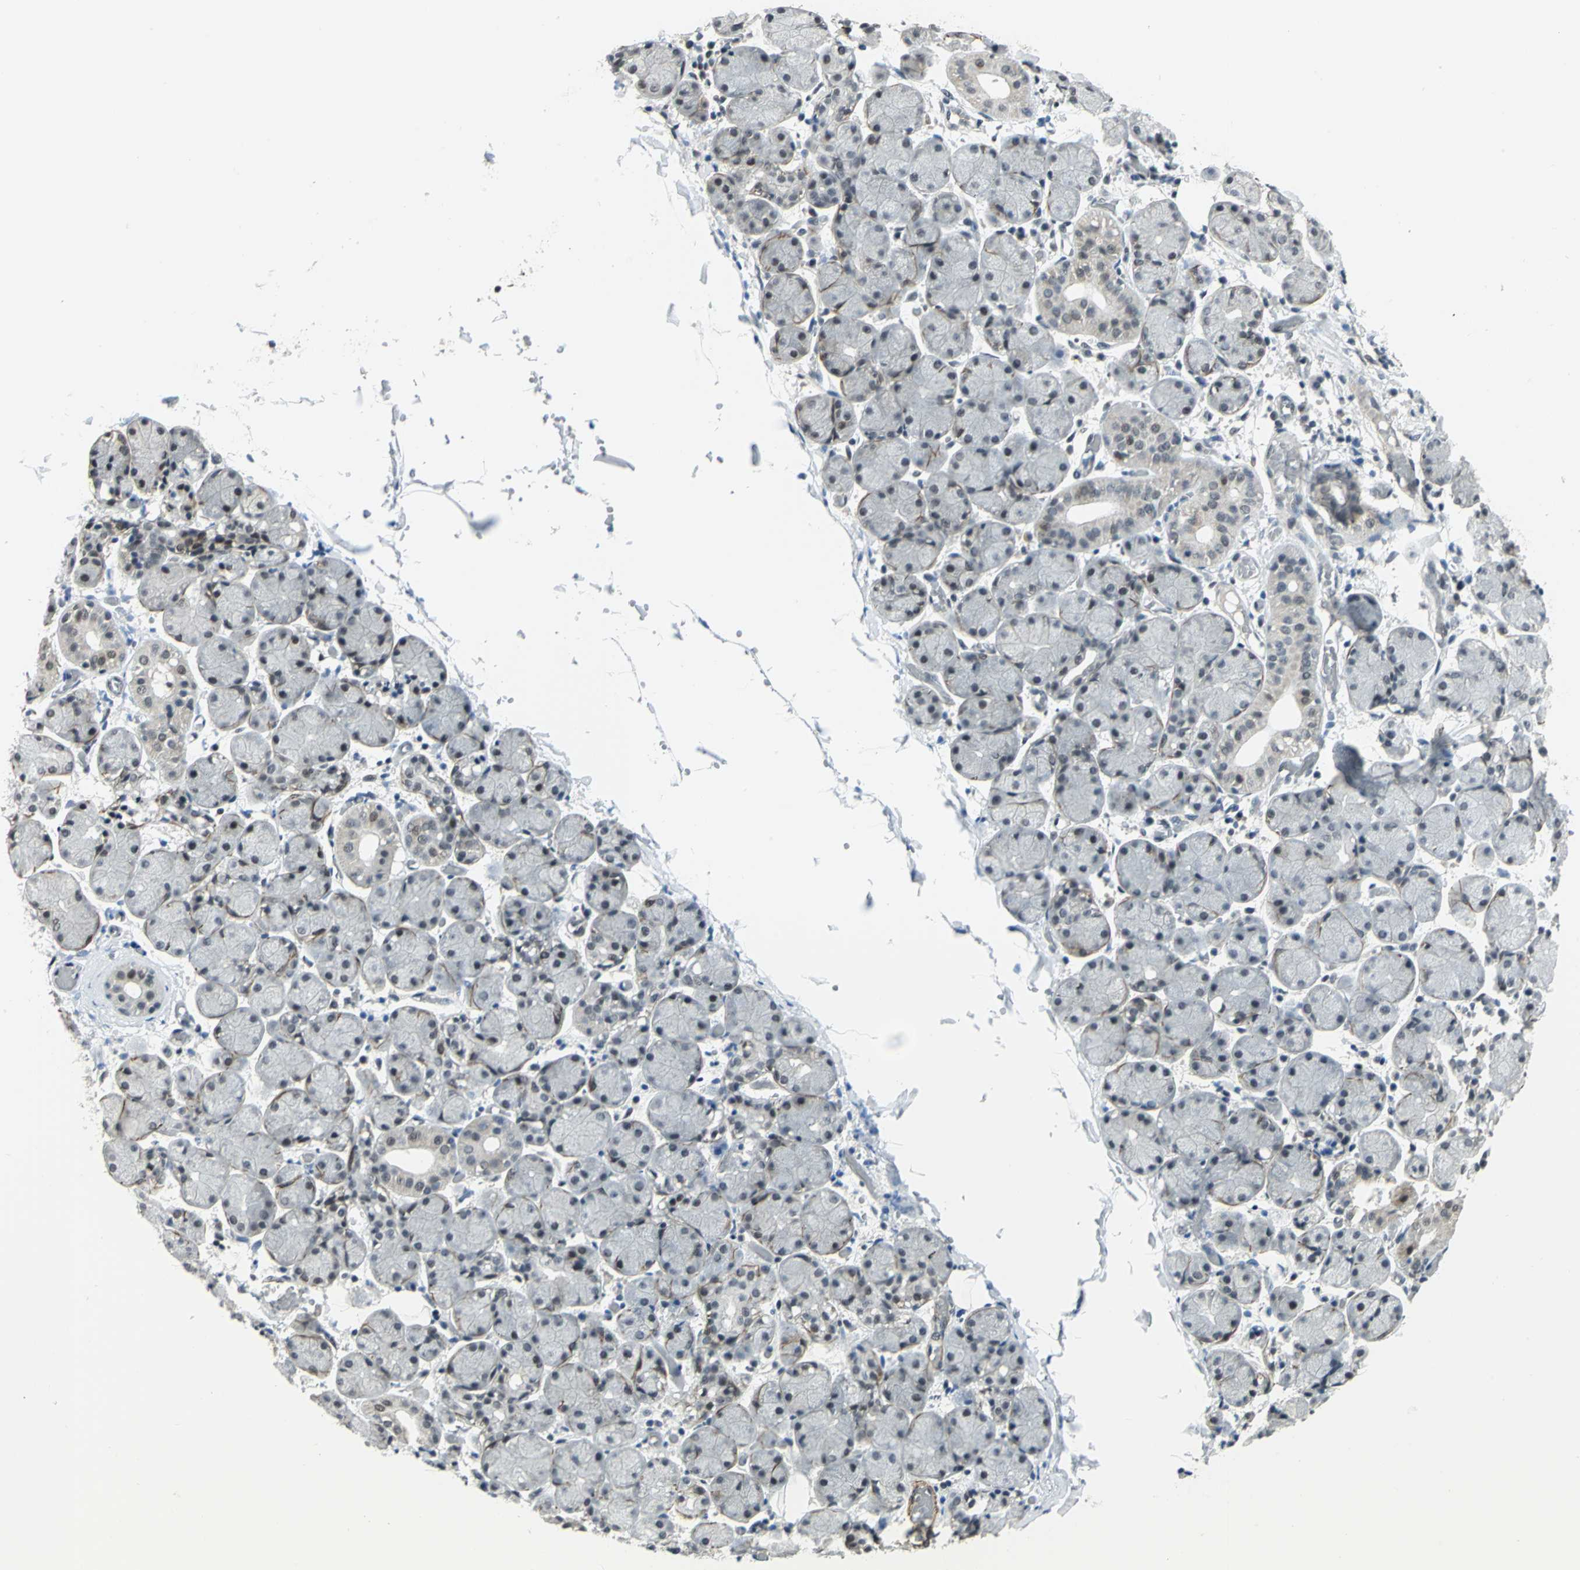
{"staining": {"intensity": "moderate", "quantity": "<25%", "location": "cytoplasmic/membranous"}, "tissue": "salivary gland", "cell_type": "Glandular cells", "image_type": "normal", "snomed": [{"axis": "morphology", "description": "Normal tissue, NOS"}, {"axis": "topography", "description": "Salivary gland"}], "caption": "Normal salivary gland demonstrates moderate cytoplasmic/membranous expression in about <25% of glandular cells, visualized by immunohistochemistry. (IHC, brightfield microscopy, high magnification).", "gene": "MTA1", "patient": {"sex": "female", "age": 24}}